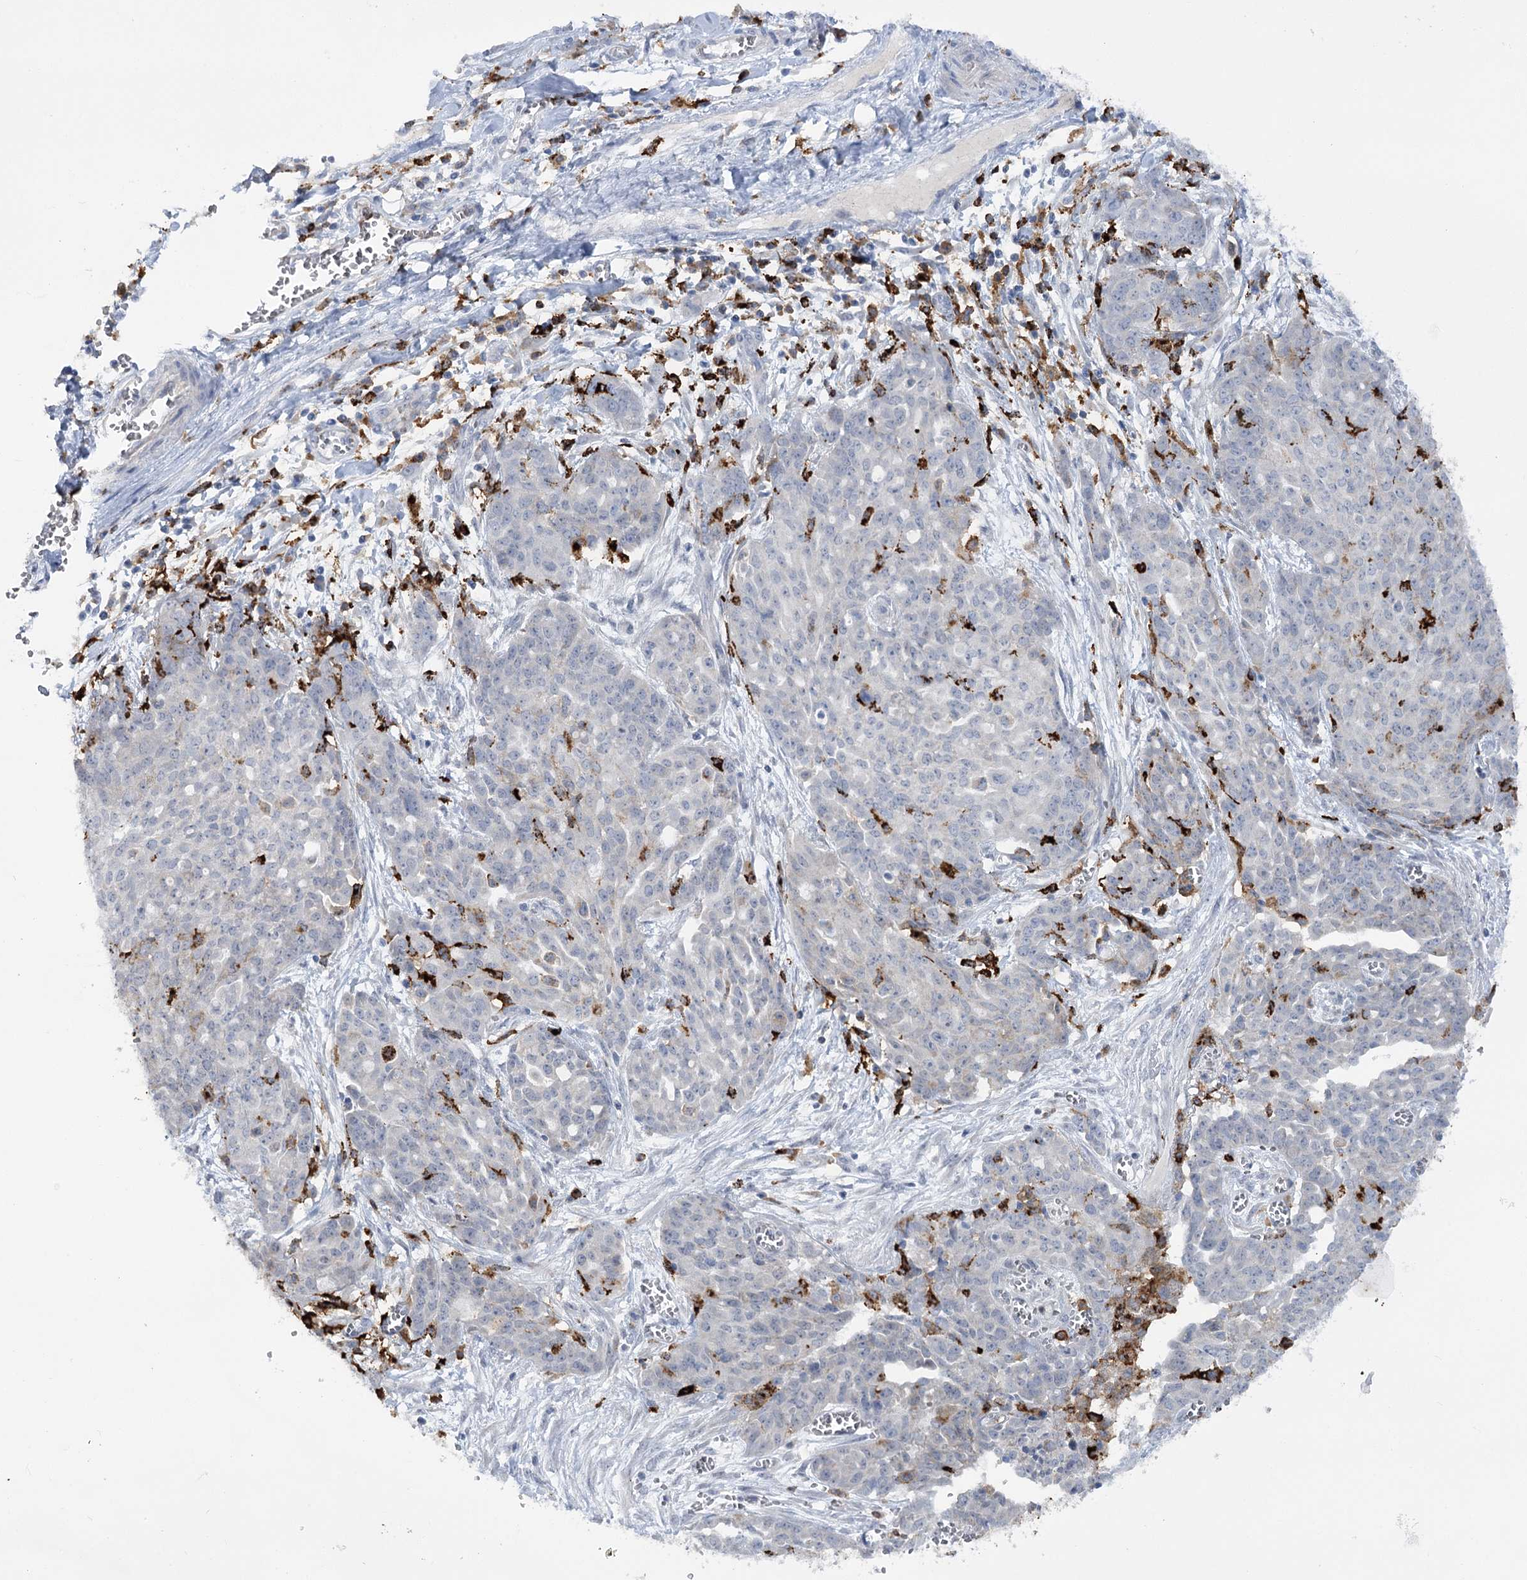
{"staining": {"intensity": "negative", "quantity": "none", "location": "none"}, "tissue": "ovarian cancer", "cell_type": "Tumor cells", "image_type": "cancer", "snomed": [{"axis": "morphology", "description": "Cystadenocarcinoma, serous, NOS"}, {"axis": "topography", "description": "Soft tissue"}, {"axis": "topography", "description": "Ovary"}], "caption": "Protein analysis of ovarian cancer (serous cystadenocarcinoma) displays no significant expression in tumor cells. (Immunohistochemistry, brightfield microscopy, high magnification).", "gene": "PIWIL4", "patient": {"sex": "female", "age": 57}}